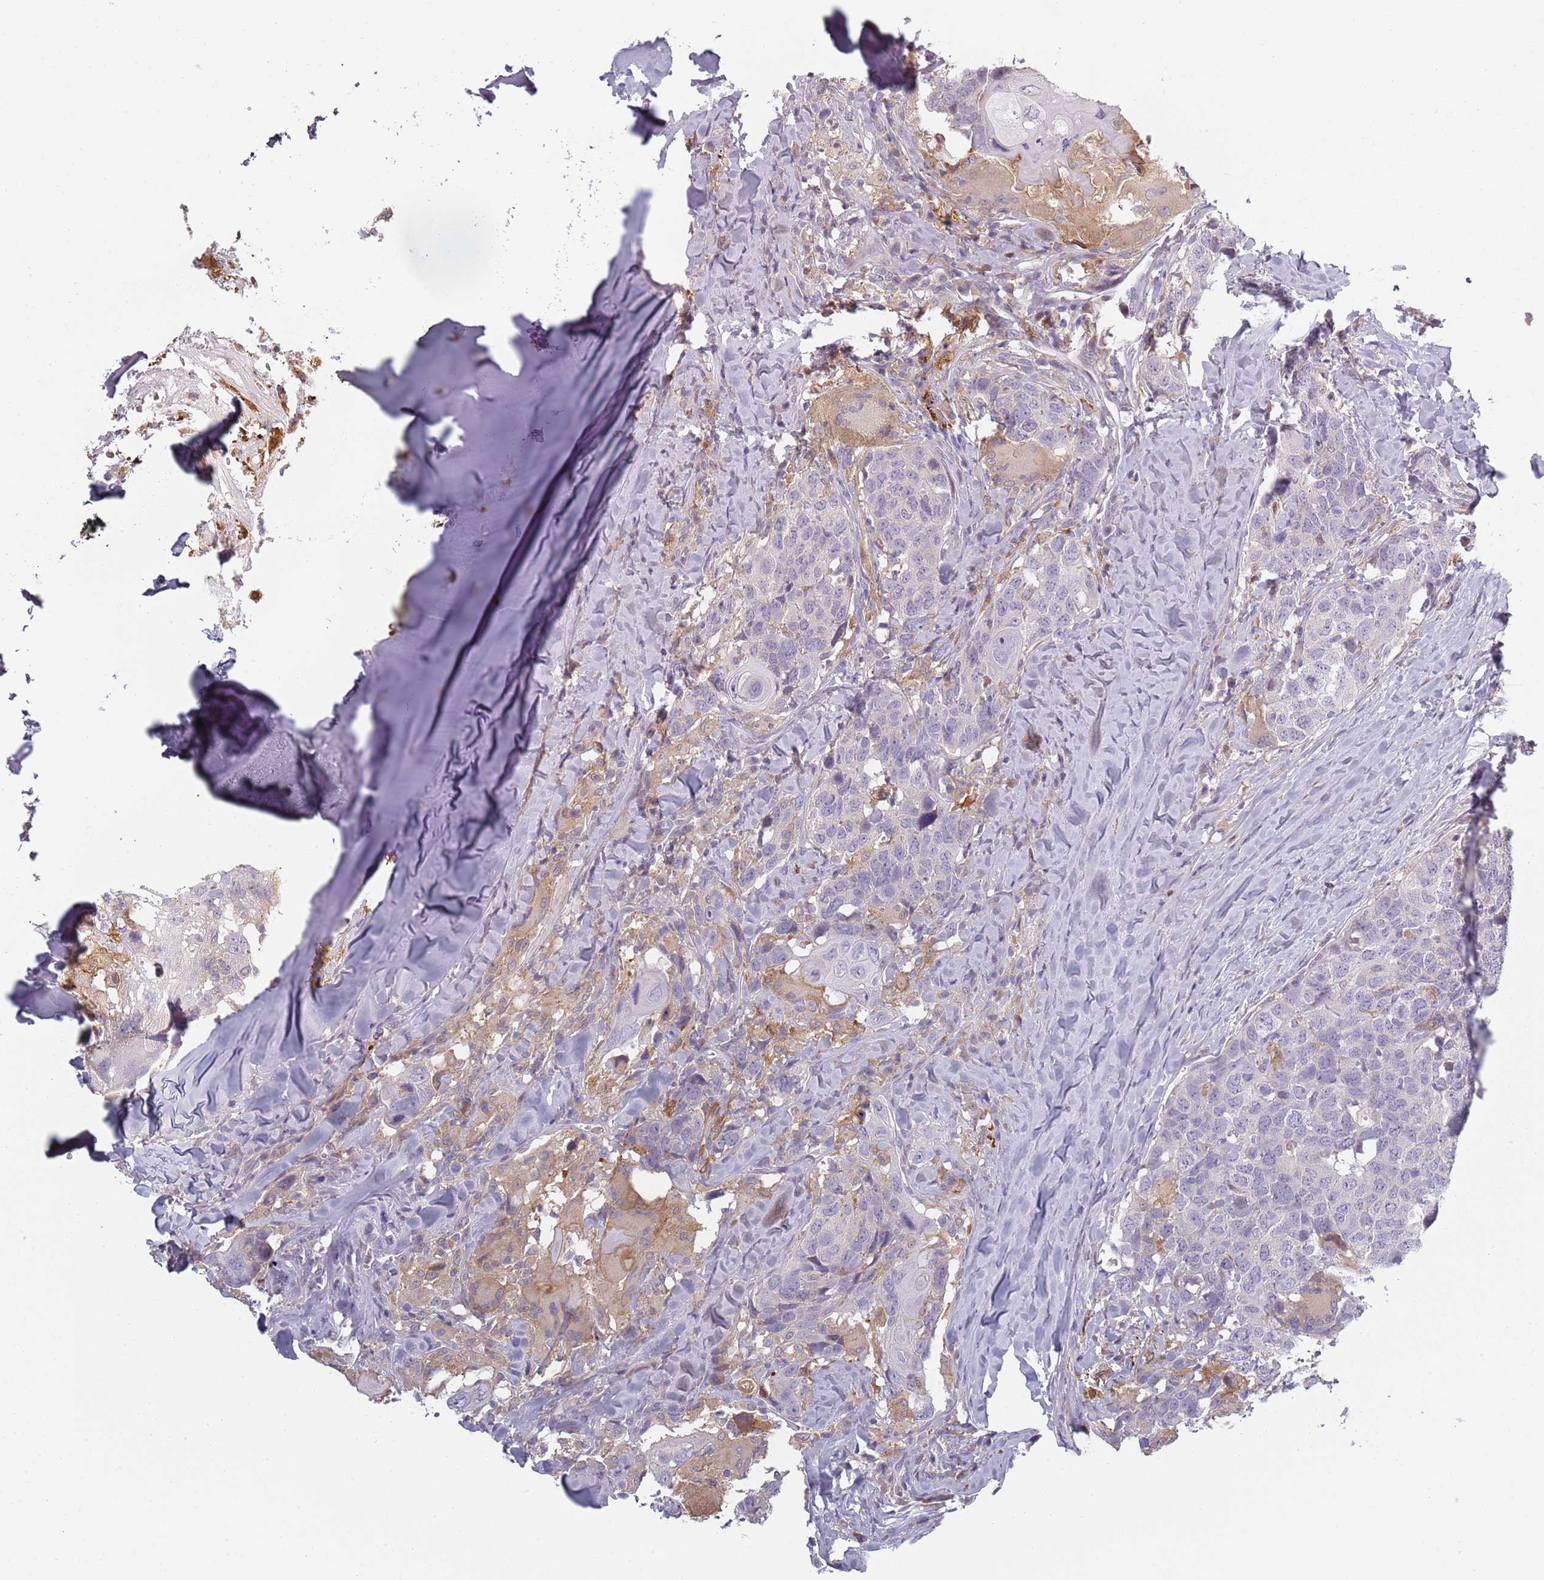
{"staining": {"intensity": "negative", "quantity": "none", "location": "none"}, "tissue": "head and neck cancer", "cell_type": "Tumor cells", "image_type": "cancer", "snomed": [{"axis": "morphology", "description": "Normal tissue, NOS"}, {"axis": "morphology", "description": "Squamous cell carcinoma, NOS"}, {"axis": "topography", "description": "Skeletal muscle"}, {"axis": "topography", "description": "Vascular tissue"}, {"axis": "topography", "description": "Peripheral nerve tissue"}, {"axis": "topography", "description": "Head-Neck"}], "caption": "Immunohistochemical staining of head and neck cancer (squamous cell carcinoma) reveals no significant positivity in tumor cells.", "gene": "CC2D2B", "patient": {"sex": "male", "age": 66}}